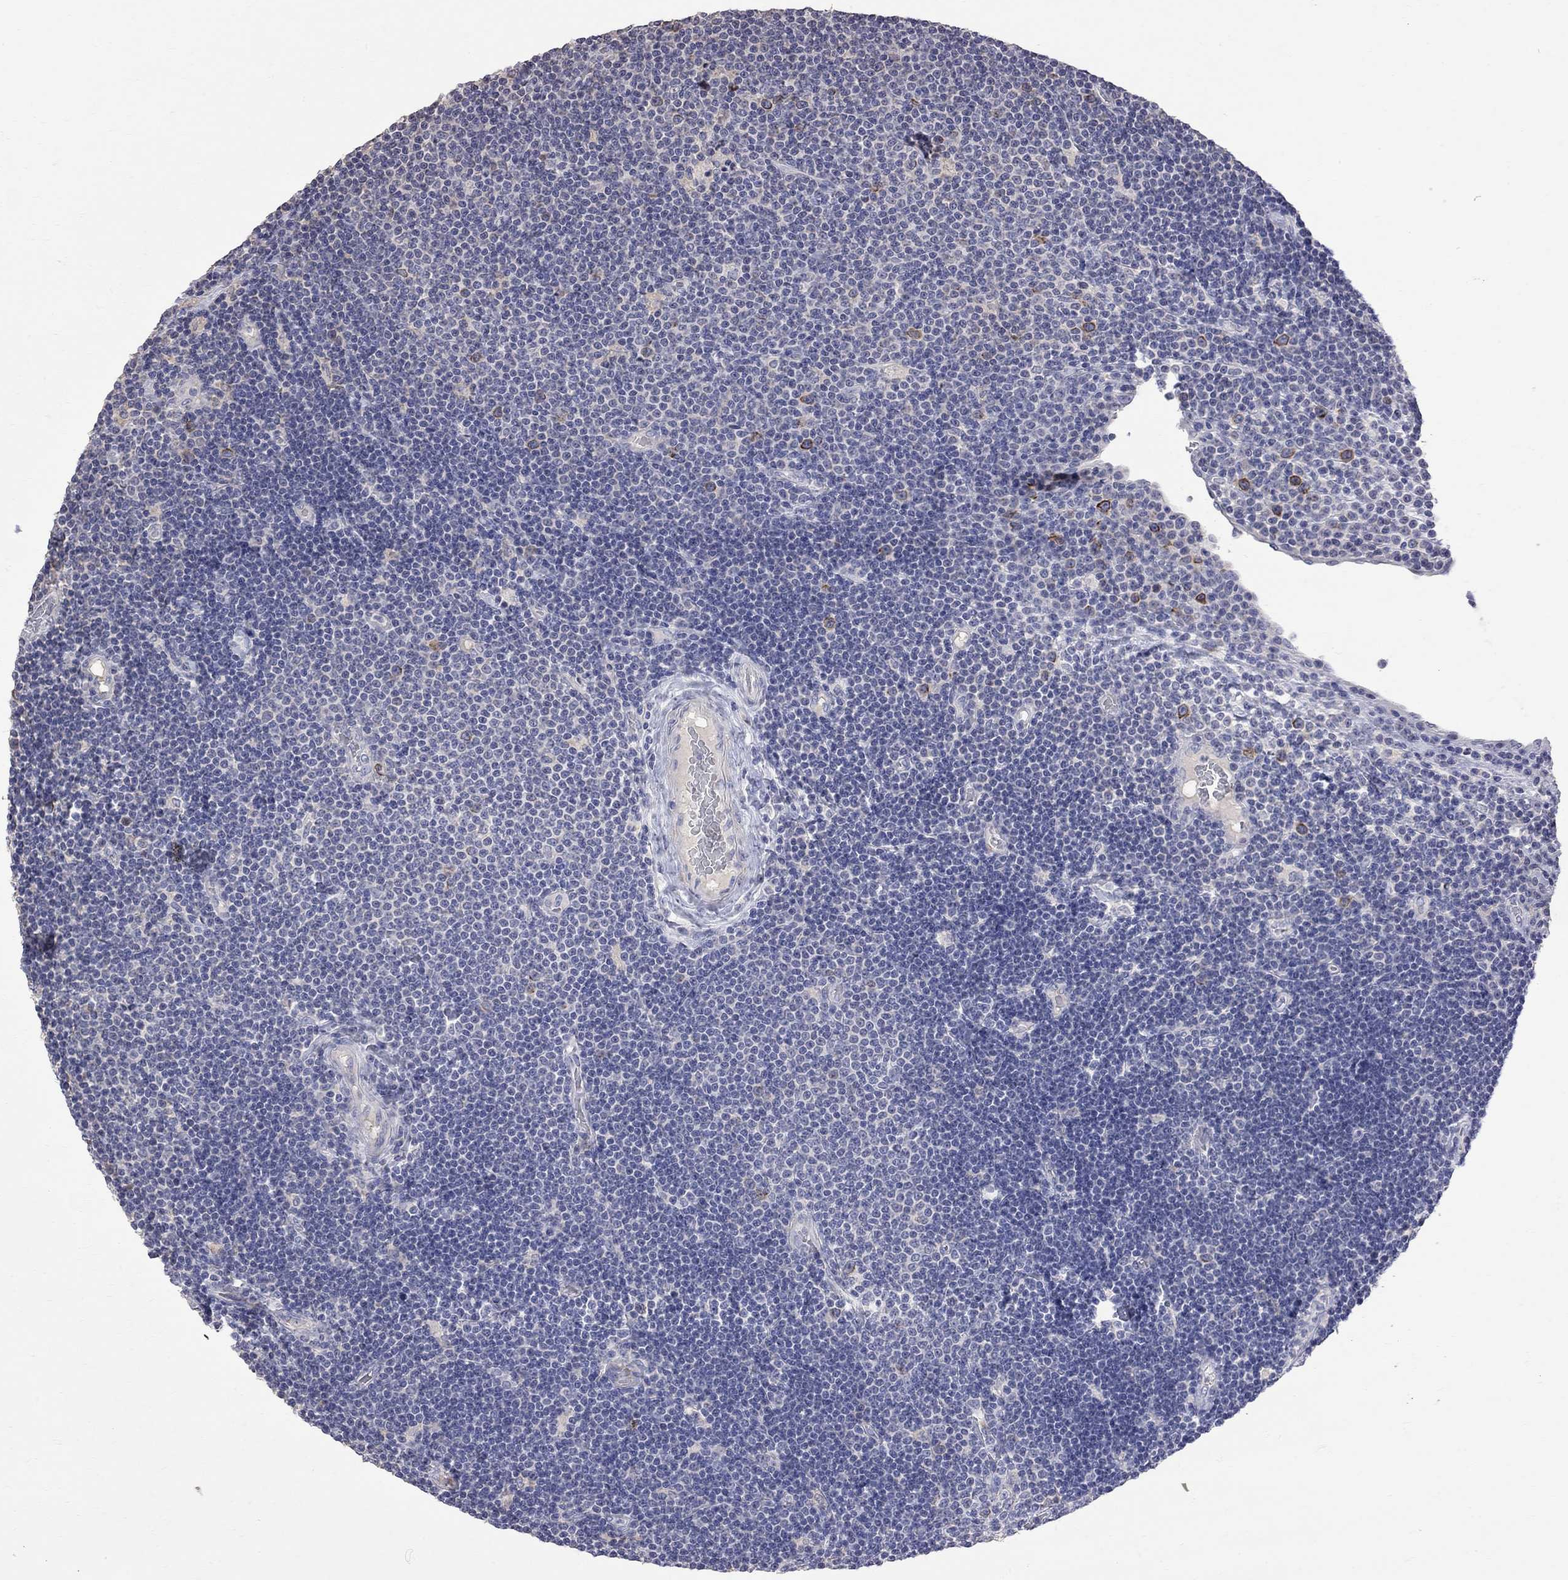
{"staining": {"intensity": "negative", "quantity": "none", "location": "none"}, "tissue": "lymphoma", "cell_type": "Tumor cells", "image_type": "cancer", "snomed": [{"axis": "morphology", "description": "Malignant lymphoma, non-Hodgkin's type, Low grade"}, {"axis": "topography", "description": "Brain"}], "caption": "This is an immunohistochemistry (IHC) histopathology image of lymphoma. There is no staining in tumor cells.", "gene": "CKAP2", "patient": {"sex": "female", "age": 66}}